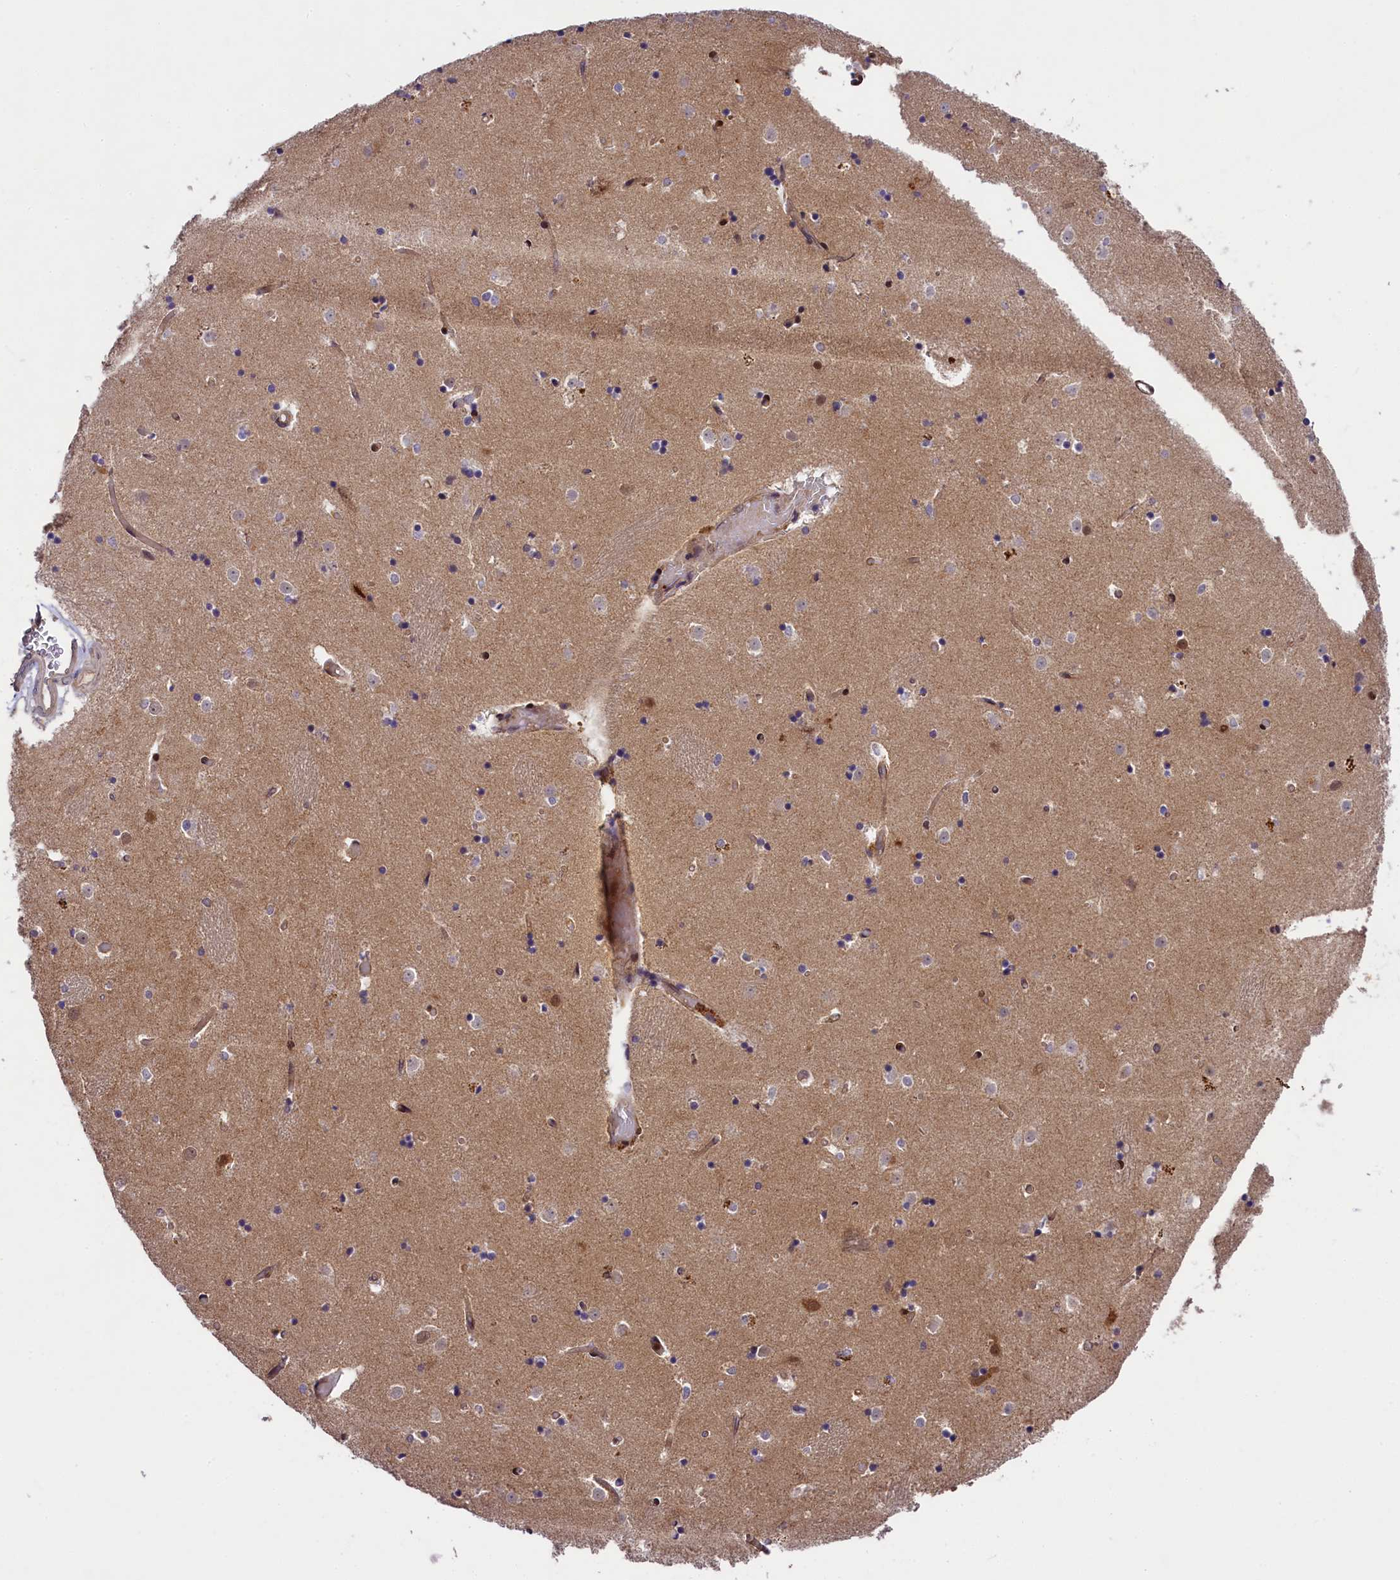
{"staining": {"intensity": "weak", "quantity": "25%-75%", "location": "cytoplasmic/membranous,nuclear"}, "tissue": "caudate", "cell_type": "Glial cells", "image_type": "normal", "snomed": [{"axis": "morphology", "description": "Normal tissue, NOS"}, {"axis": "topography", "description": "Lateral ventricle wall"}], "caption": "Glial cells show low levels of weak cytoplasmic/membranous,nuclear positivity in about 25%-75% of cells in unremarkable human caudate.", "gene": "SNRK", "patient": {"sex": "female", "age": 52}}